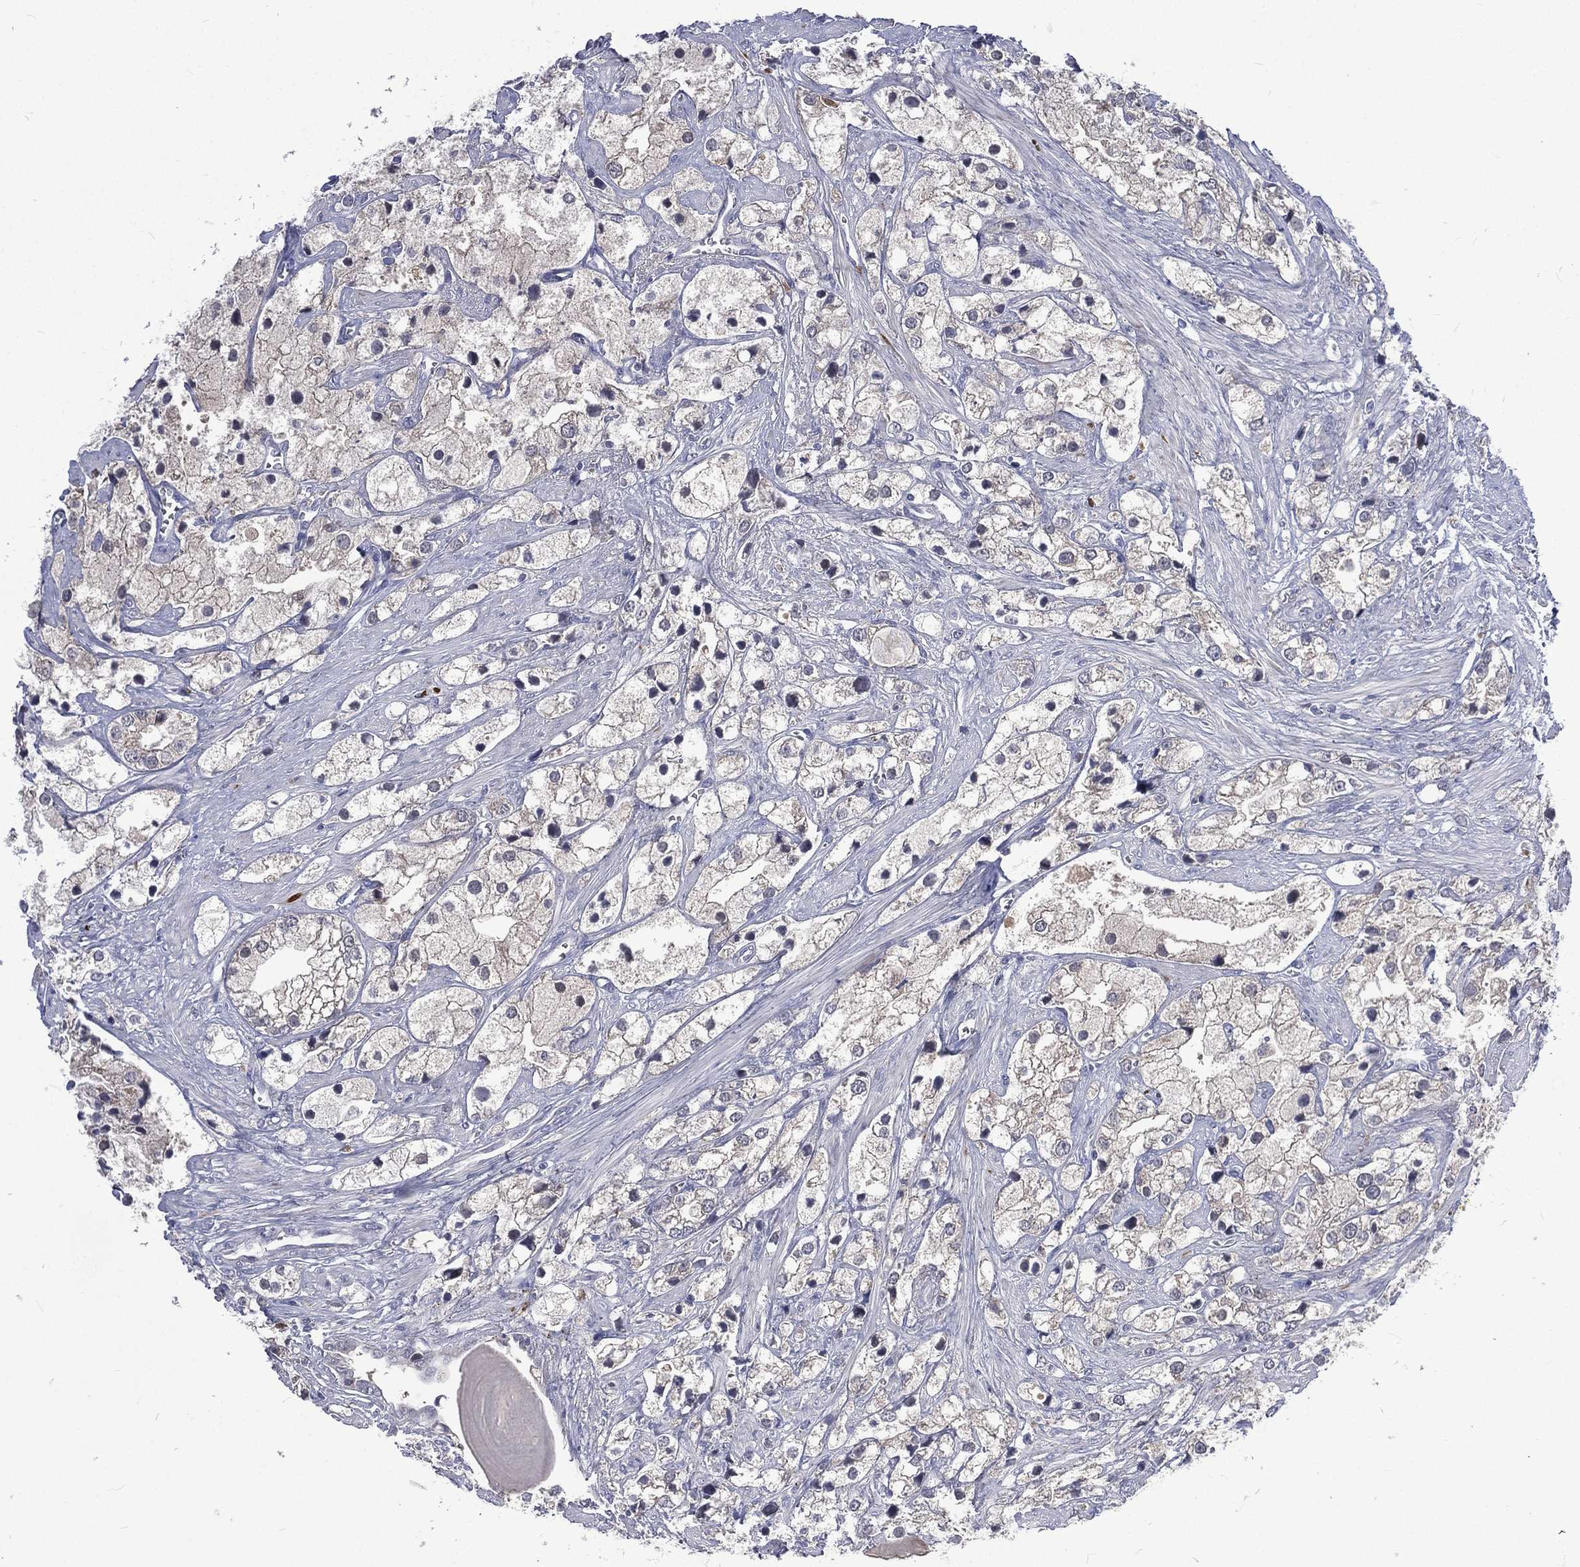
{"staining": {"intensity": "negative", "quantity": "none", "location": "none"}, "tissue": "prostate cancer", "cell_type": "Tumor cells", "image_type": "cancer", "snomed": [{"axis": "morphology", "description": "Adenocarcinoma, NOS"}, {"axis": "topography", "description": "Prostate and seminal vesicle, NOS"}, {"axis": "topography", "description": "Prostate"}], "caption": "Tumor cells are negative for brown protein staining in prostate cancer.", "gene": "CA12", "patient": {"sex": "male", "age": 79}}